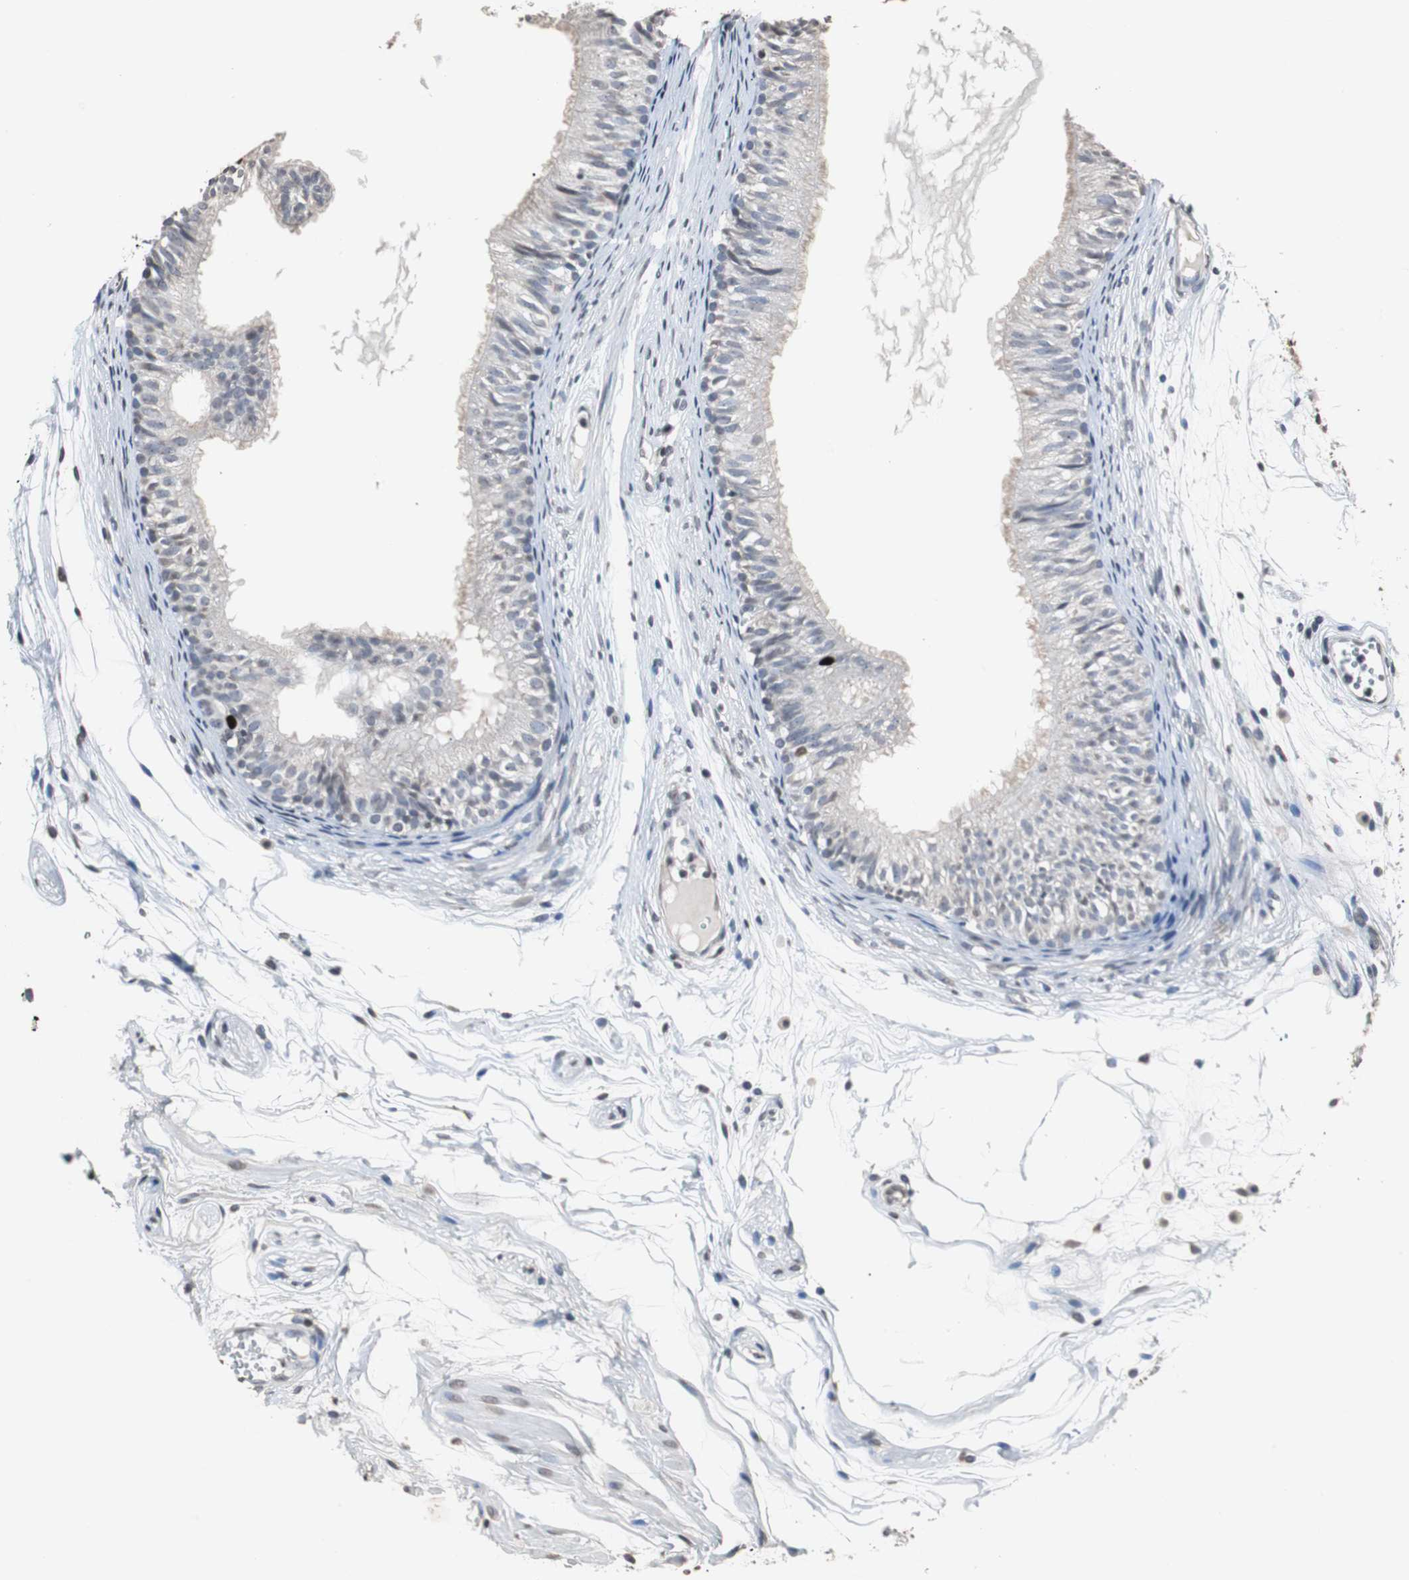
{"staining": {"intensity": "weak", "quantity": "<25%", "location": "cytoplasmic/membranous,nuclear"}, "tissue": "epididymis", "cell_type": "Glandular cells", "image_type": "normal", "snomed": [{"axis": "morphology", "description": "Normal tissue, NOS"}, {"axis": "morphology", "description": "Atrophy, NOS"}, {"axis": "topography", "description": "Testis"}, {"axis": "topography", "description": "Epididymis"}], "caption": "This is an immunohistochemistry (IHC) photomicrograph of unremarkable human epididymis. There is no positivity in glandular cells.", "gene": "TOP2A", "patient": {"sex": "male", "age": 18}}